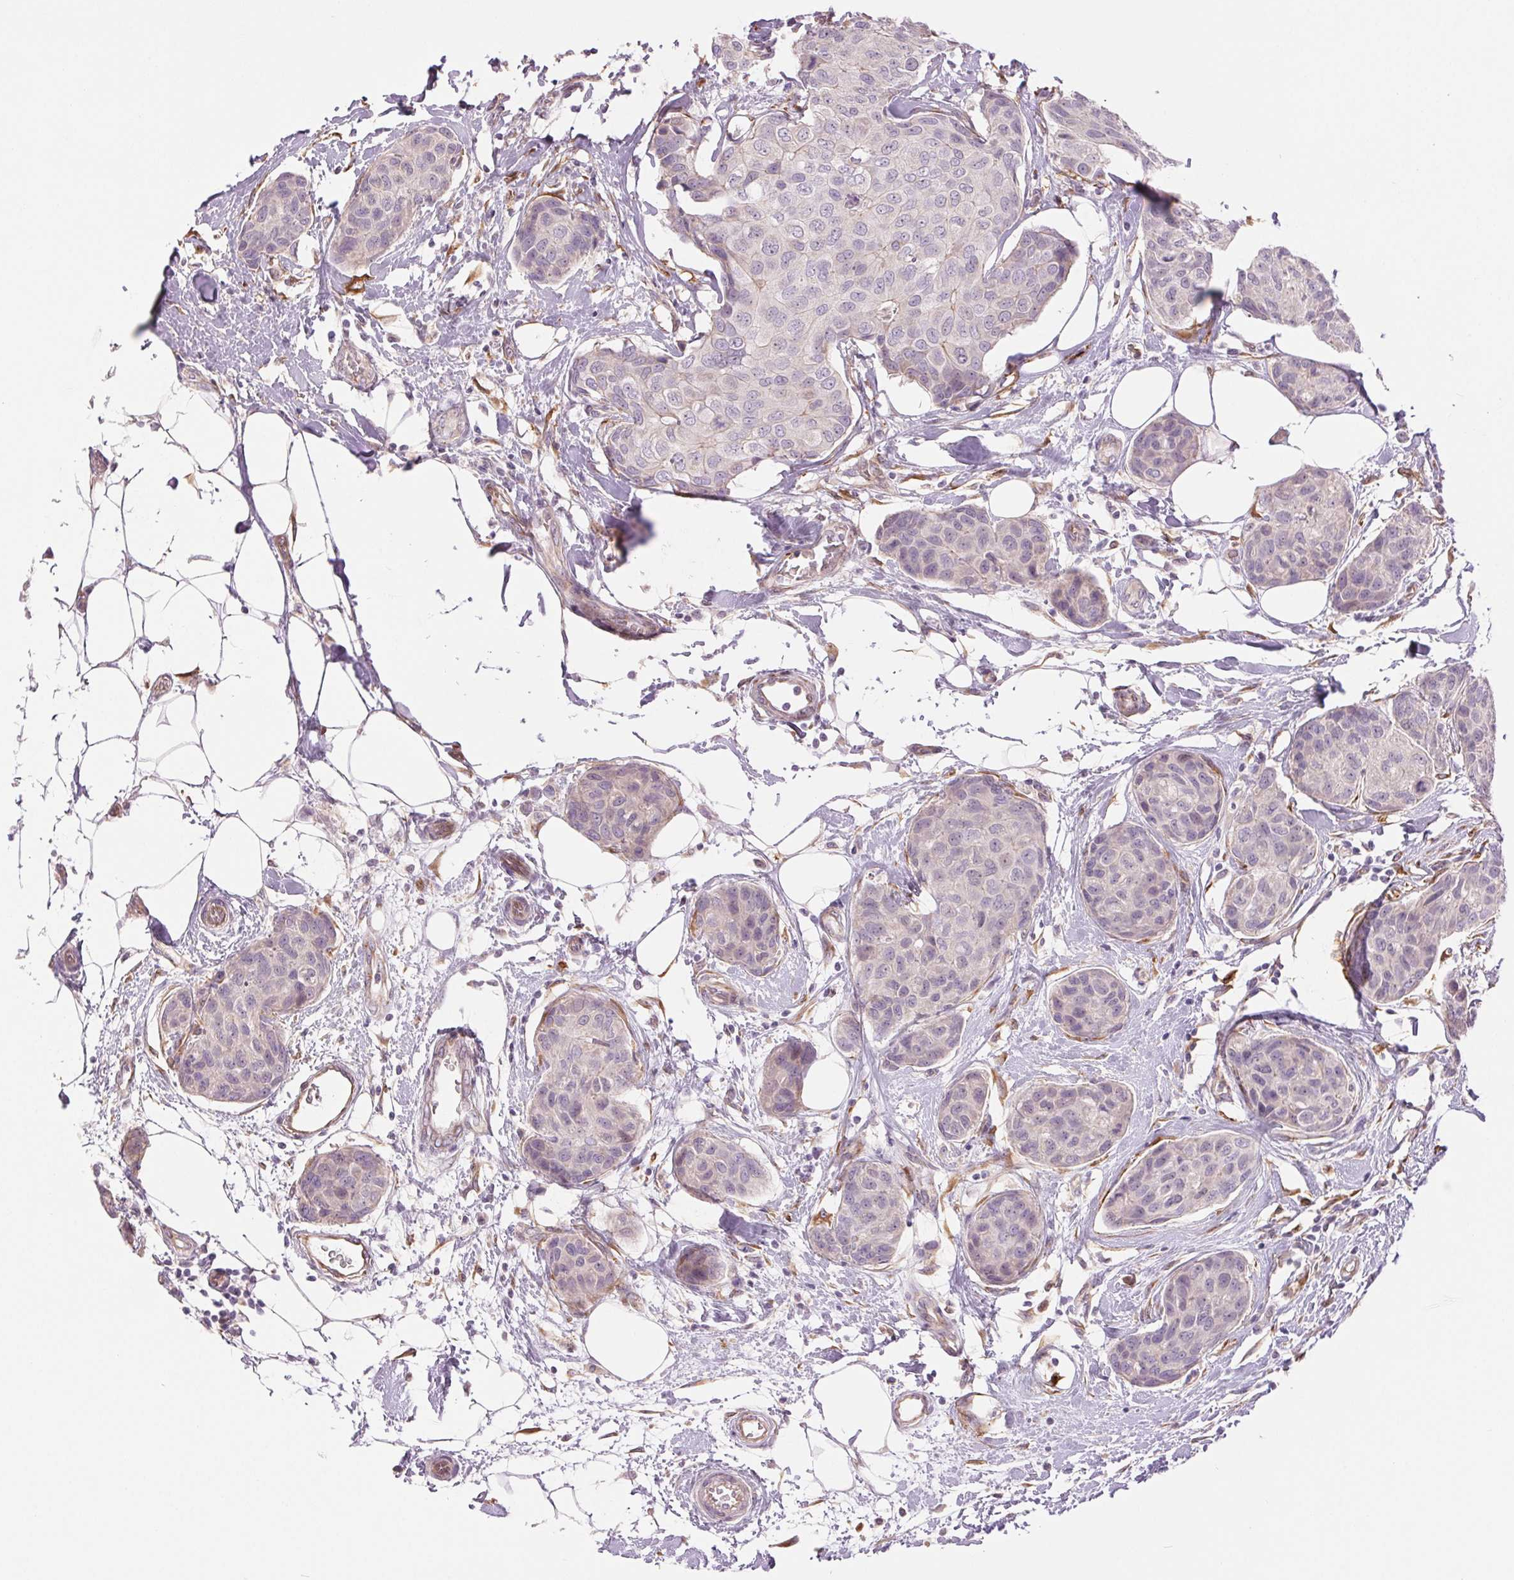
{"staining": {"intensity": "negative", "quantity": "none", "location": "none"}, "tissue": "breast cancer", "cell_type": "Tumor cells", "image_type": "cancer", "snomed": [{"axis": "morphology", "description": "Duct carcinoma"}, {"axis": "topography", "description": "Breast"}], "caption": "Immunohistochemistry (IHC) image of neoplastic tissue: breast invasive ductal carcinoma stained with DAB (3,3'-diaminobenzidine) shows no significant protein expression in tumor cells.", "gene": "METTL17", "patient": {"sex": "female", "age": 80}}